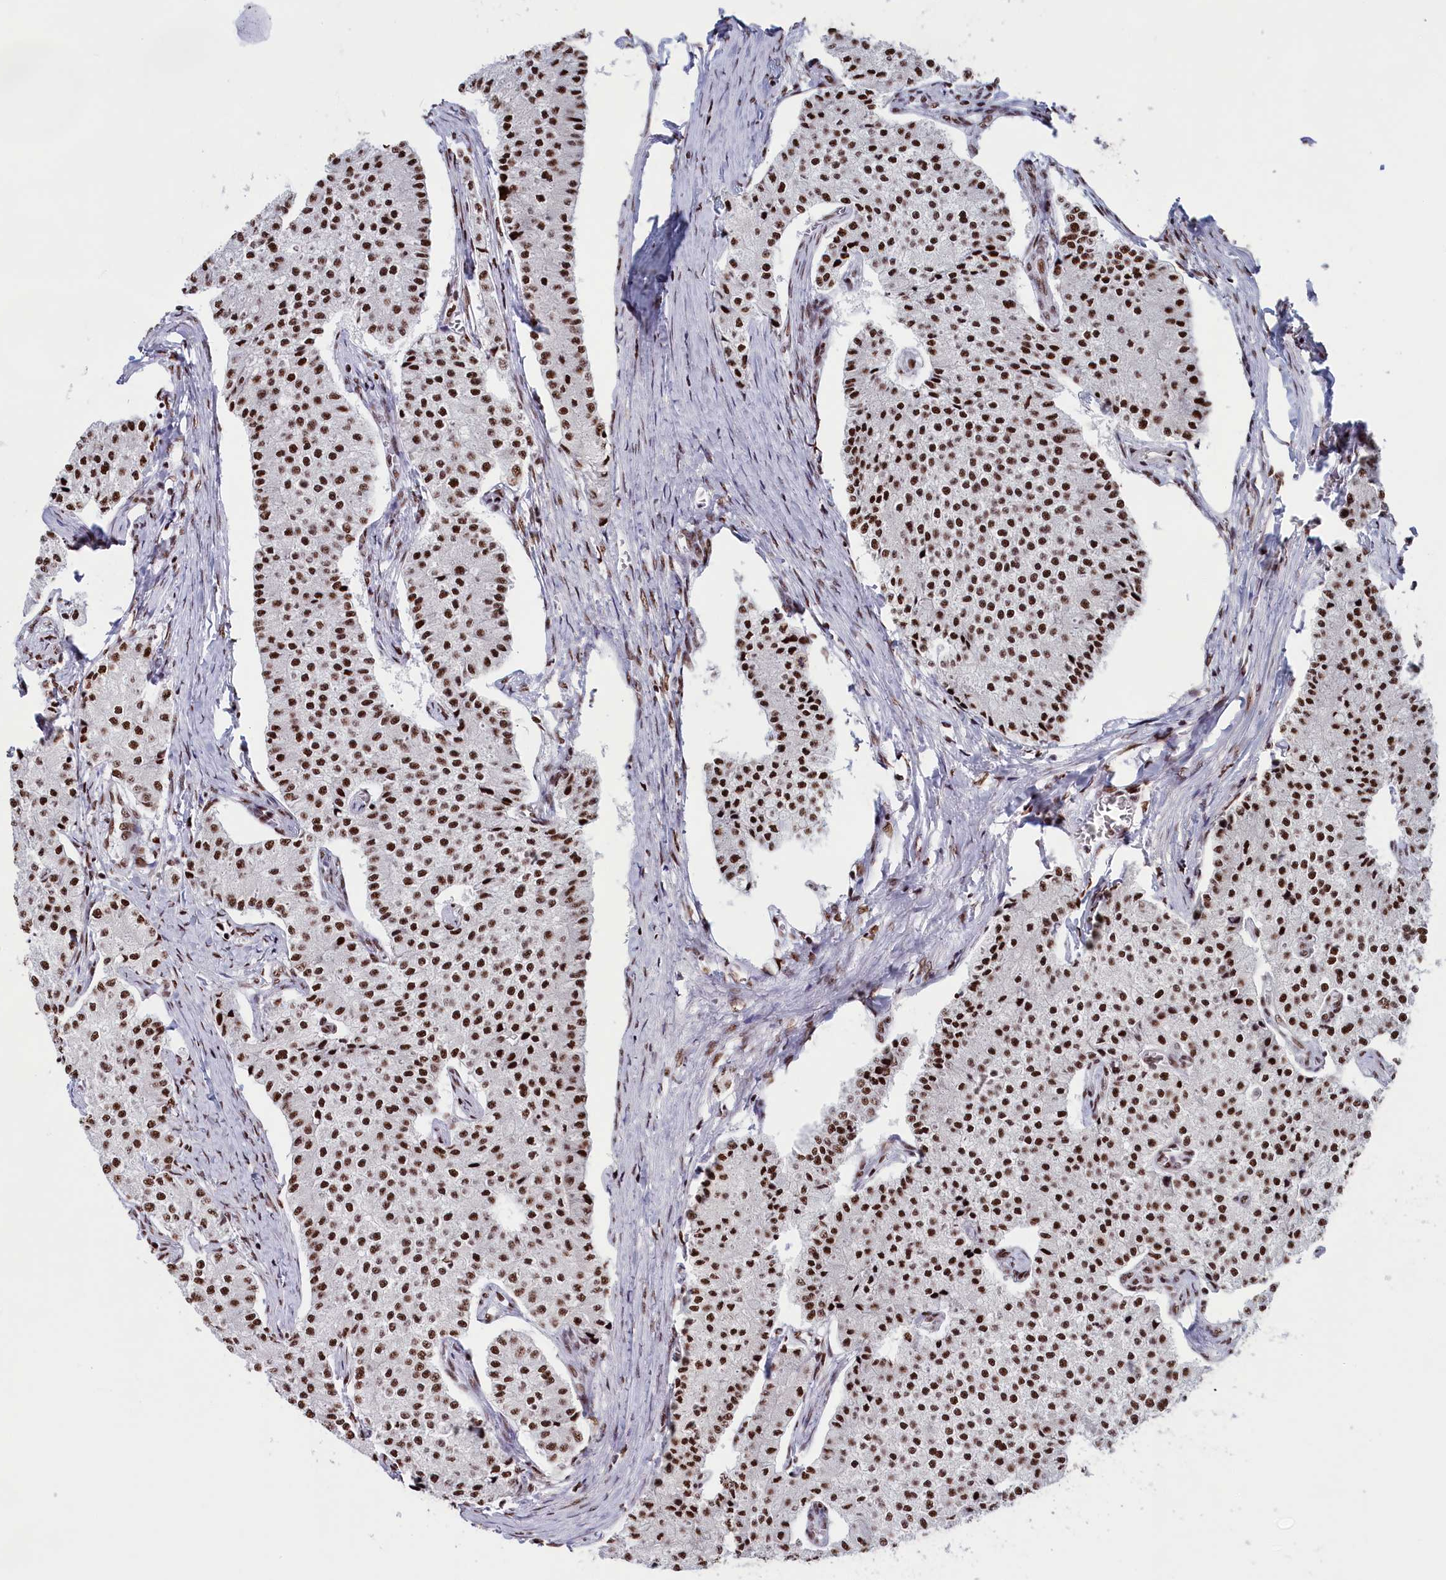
{"staining": {"intensity": "strong", "quantity": ">75%", "location": "nuclear"}, "tissue": "carcinoid", "cell_type": "Tumor cells", "image_type": "cancer", "snomed": [{"axis": "morphology", "description": "Carcinoid, malignant, NOS"}, {"axis": "topography", "description": "Colon"}], "caption": "An immunohistochemistry histopathology image of tumor tissue is shown. Protein staining in brown shows strong nuclear positivity in carcinoid (malignant) within tumor cells. The protein is shown in brown color, while the nuclei are stained blue.", "gene": "SNRNP70", "patient": {"sex": "female", "age": 52}}